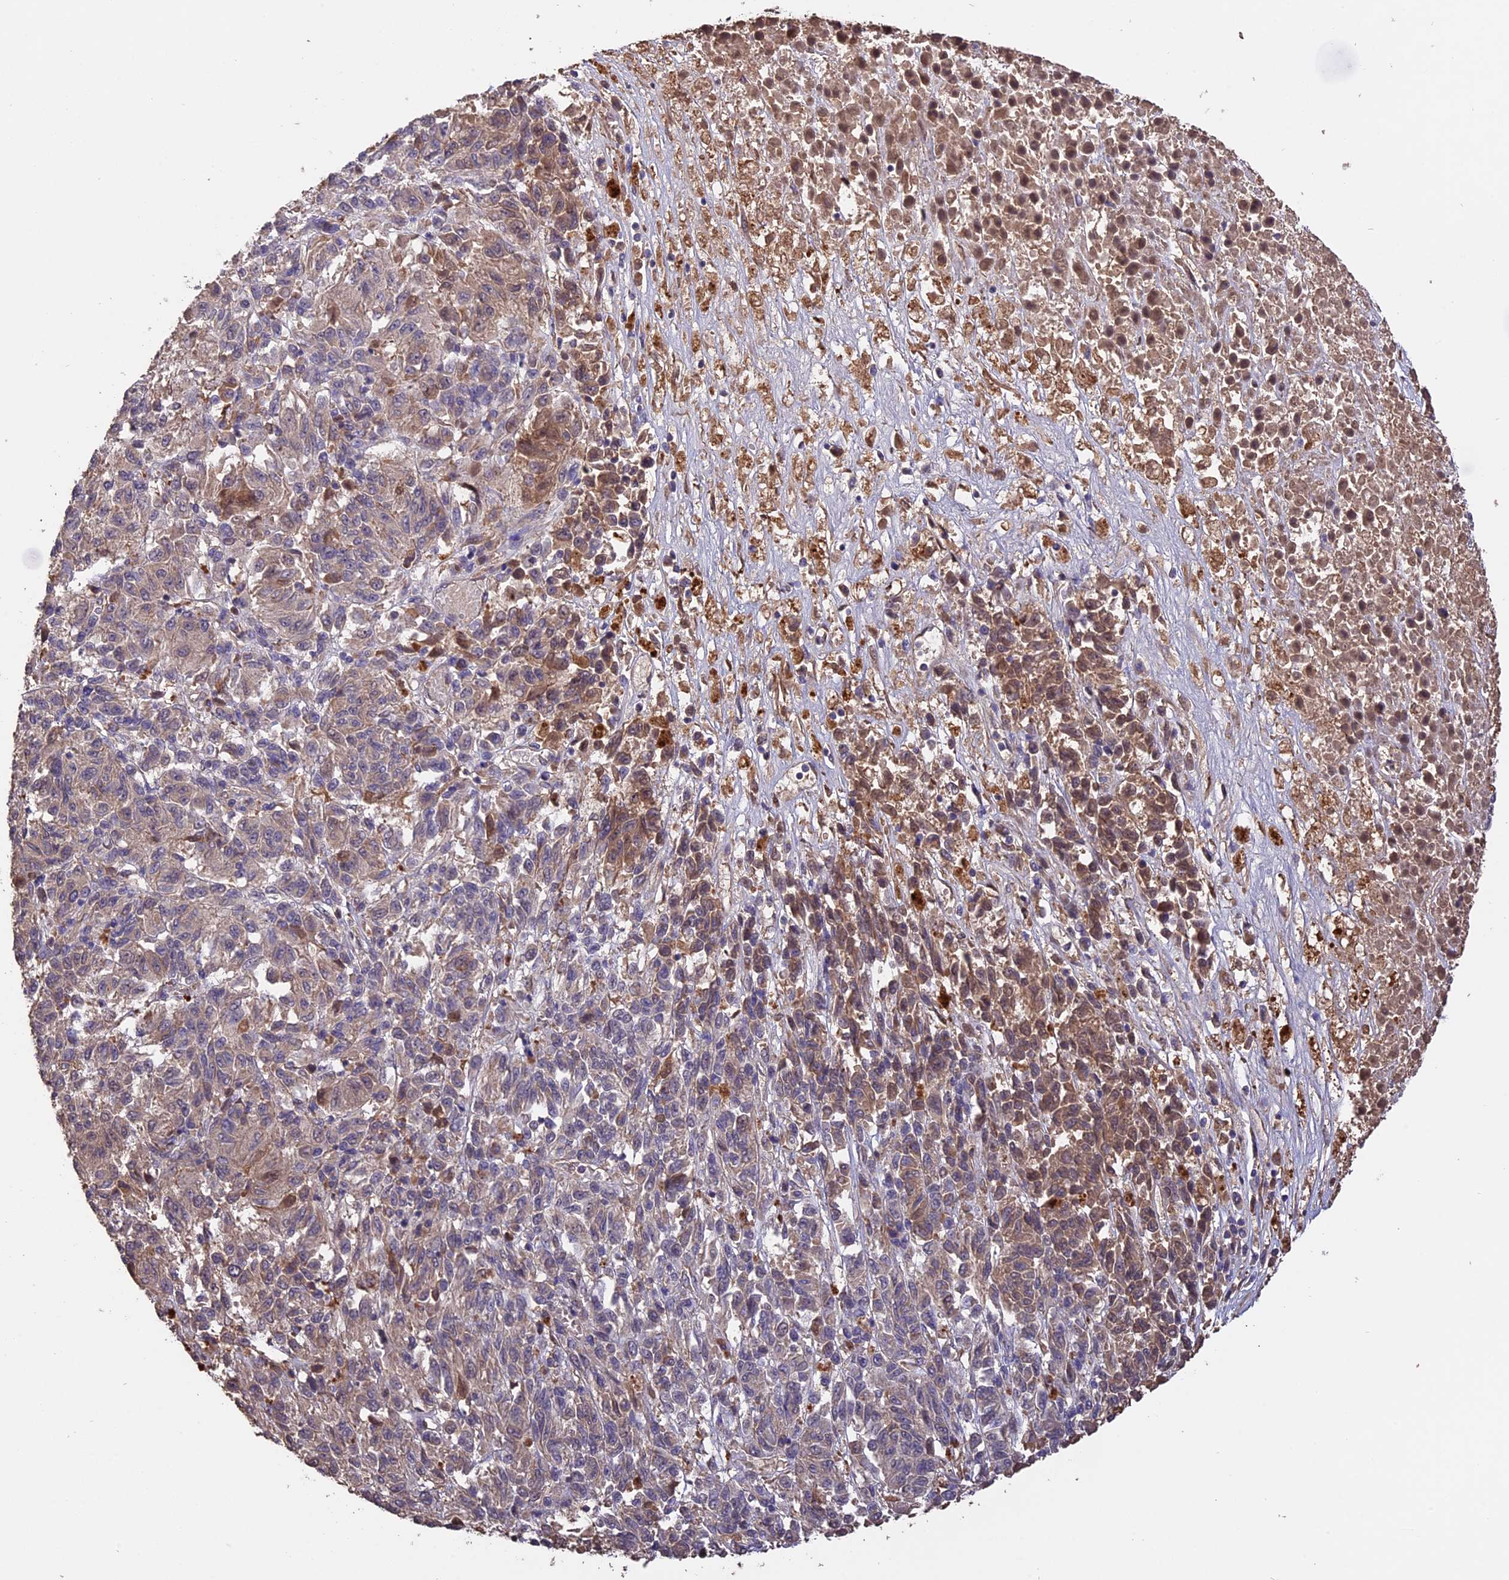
{"staining": {"intensity": "moderate", "quantity": "<25%", "location": "cytoplasmic/membranous,nuclear"}, "tissue": "melanoma", "cell_type": "Tumor cells", "image_type": "cancer", "snomed": [{"axis": "morphology", "description": "Malignant melanoma, Metastatic site"}, {"axis": "topography", "description": "Lung"}], "caption": "Immunohistochemistry (IHC) histopathology image of malignant melanoma (metastatic site) stained for a protein (brown), which shows low levels of moderate cytoplasmic/membranous and nuclear positivity in about <25% of tumor cells.", "gene": "RASAL1", "patient": {"sex": "male", "age": 64}}